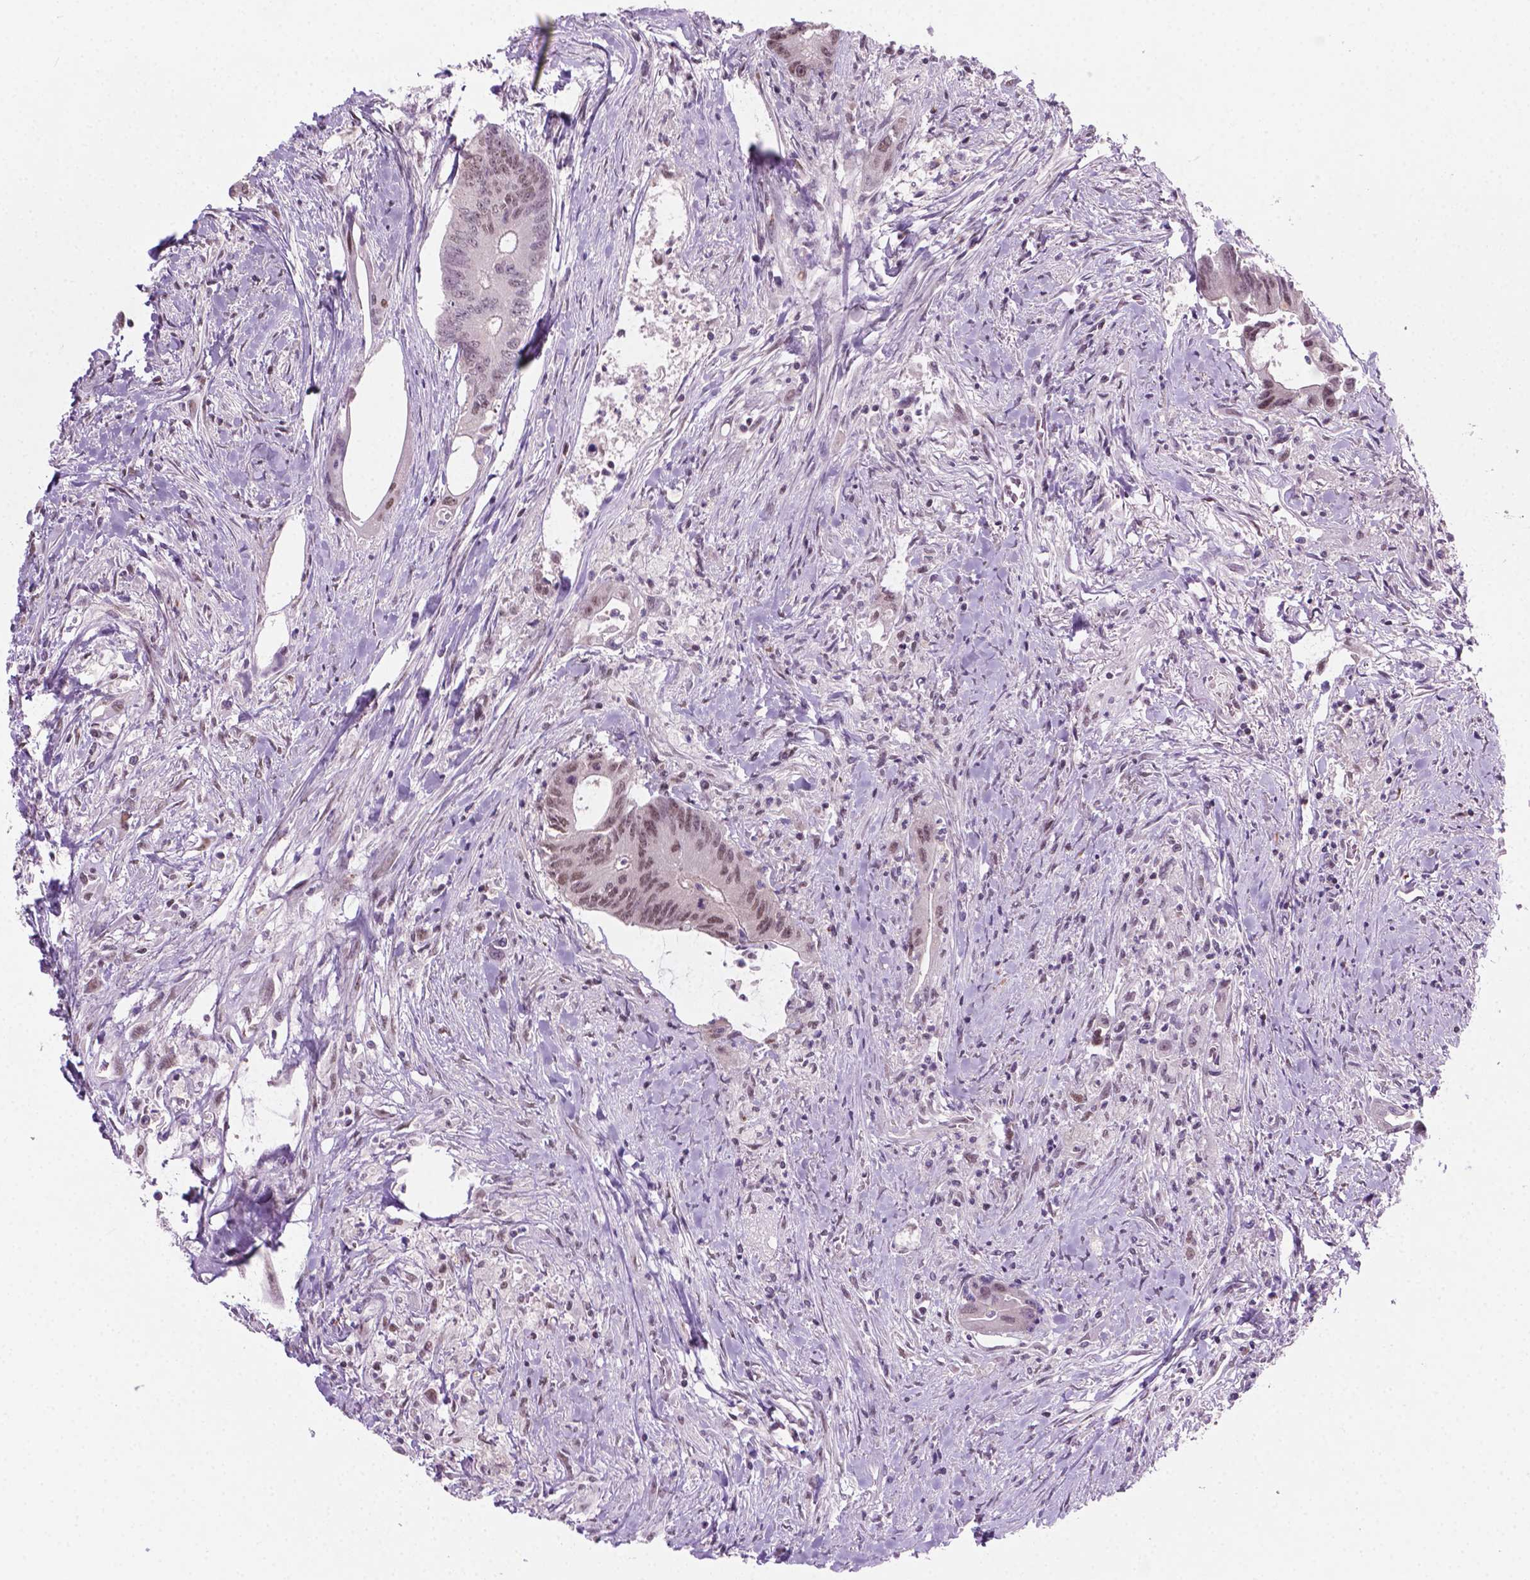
{"staining": {"intensity": "weak", "quantity": "25%-75%", "location": "nuclear"}, "tissue": "colorectal cancer", "cell_type": "Tumor cells", "image_type": "cancer", "snomed": [{"axis": "morphology", "description": "Adenocarcinoma, NOS"}, {"axis": "topography", "description": "Rectum"}], "caption": "High-magnification brightfield microscopy of colorectal cancer stained with DAB (brown) and counterstained with hematoxylin (blue). tumor cells exhibit weak nuclear positivity is identified in approximately25%-75% of cells. The protein is shown in brown color, while the nuclei are stained blue.", "gene": "PHAX", "patient": {"sex": "male", "age": 59}}